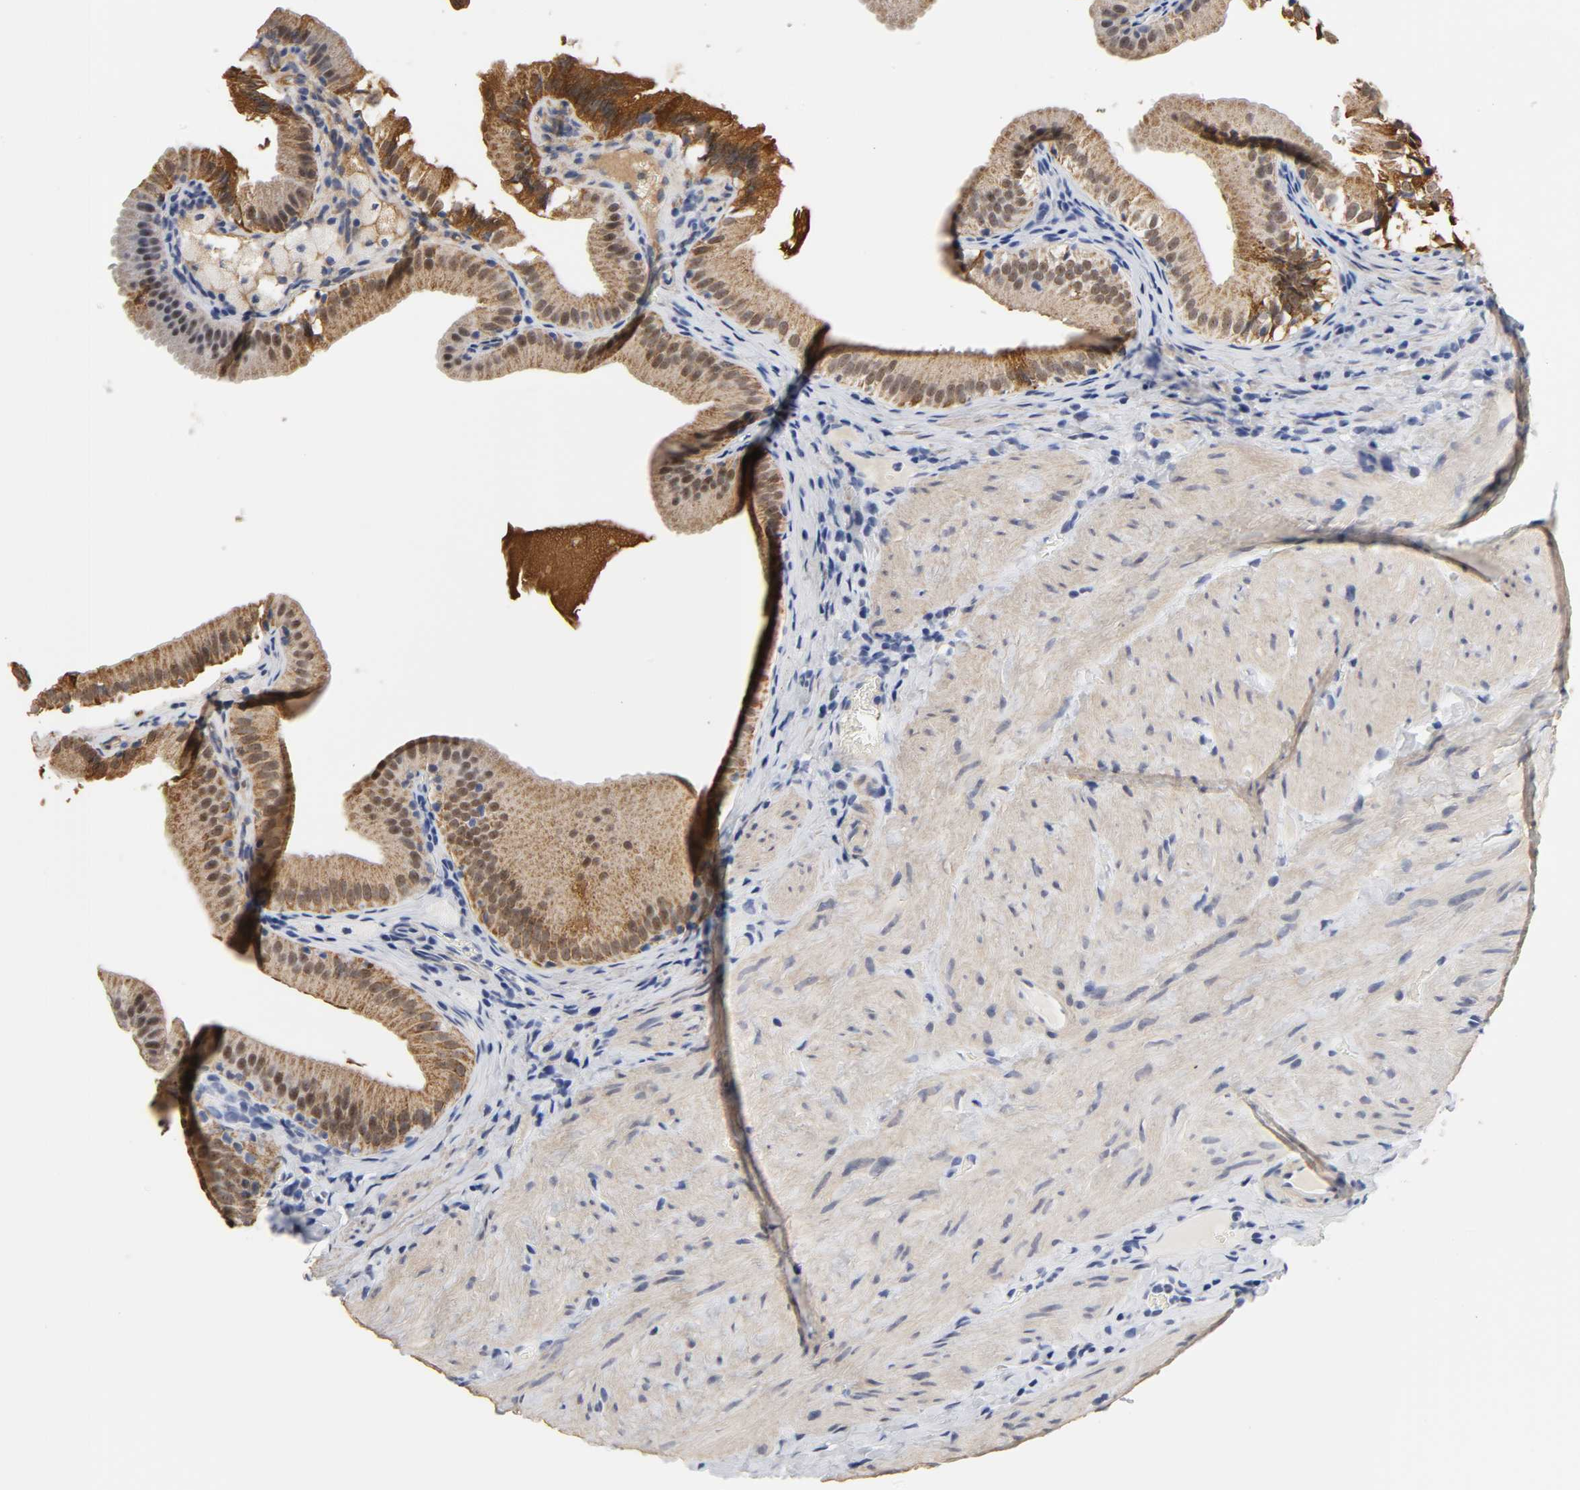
{"staining": {"intensity": "moderate", "quantity": ">75%", "location": "cytoplasmic/membranous"}, "tissue": "gallbladder", "cell_type": "Glandular cells", "image_type": "normal", "snomed": [{"axis": "morphology", "description": "Normal tissue, NOS"}, {"axis": "topography", "description": "Gallbladder"}], "caption": "Immunohistochemical staining of unremarkable gallbladder displays moderate cytoplasmic/membranous protein staining in about >75% of glandular cells.", "gene": "GRHL2", "patient": {"sex": "female", "age": 24}}